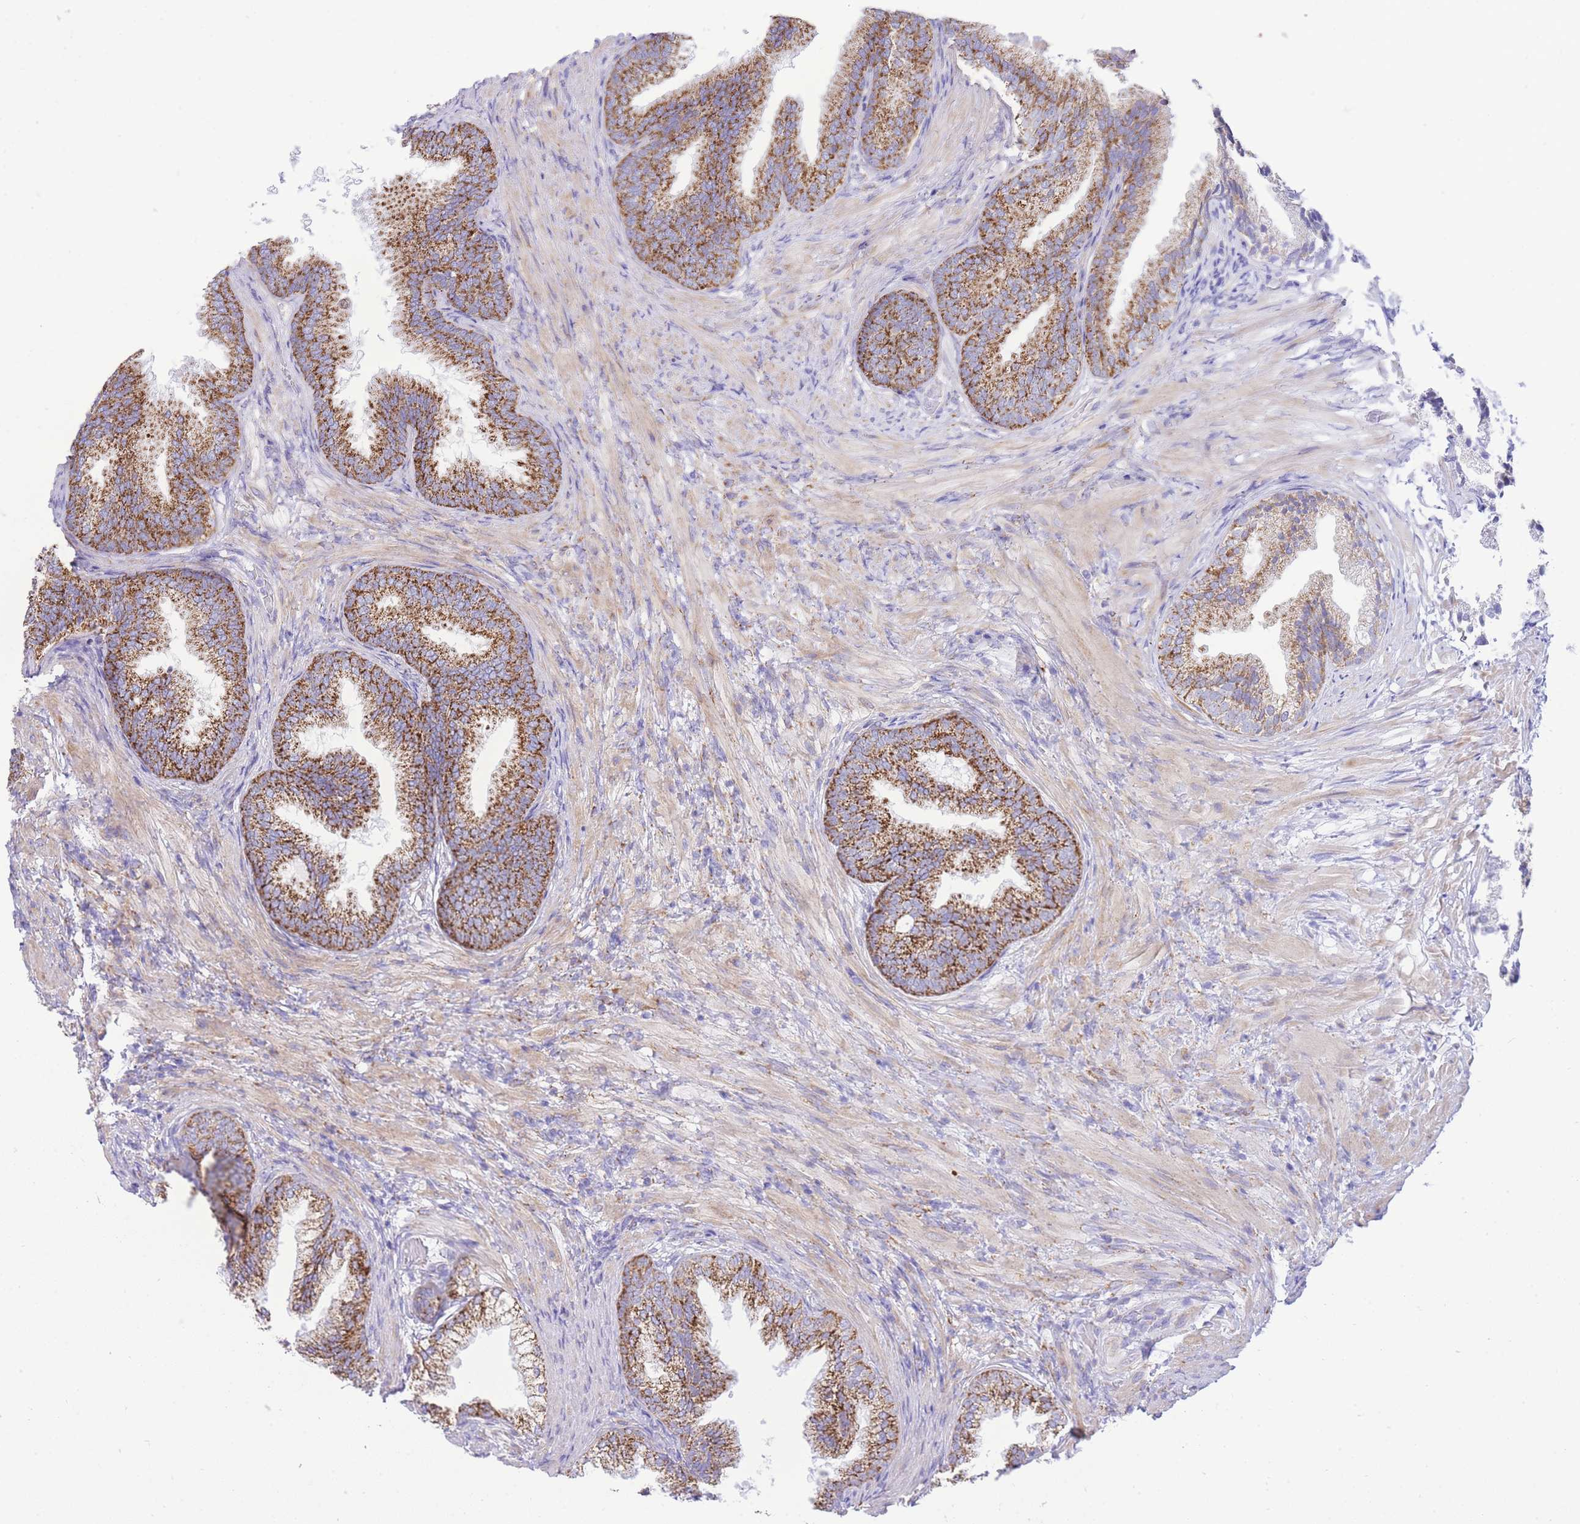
{"staining": {"intensity": "strong", "quantity": ">75%", "location": "cytoplasmic/membranous"}, "tissue": "prostate", "cell_type": "Glandular cells", "image_type": "normal", "snomed": [{"axis": "morphology", "description": "Normal tissue, NOS"}, {"axis": "topography", "description": "Prostate"}], "caption": "A histopathology image of prostate stained for a protein shows strong cytoplasmic/membranous brown staining in glandular cells.", "gene": "ACSM4", "patient": {"sex": "male", "age": 76}}